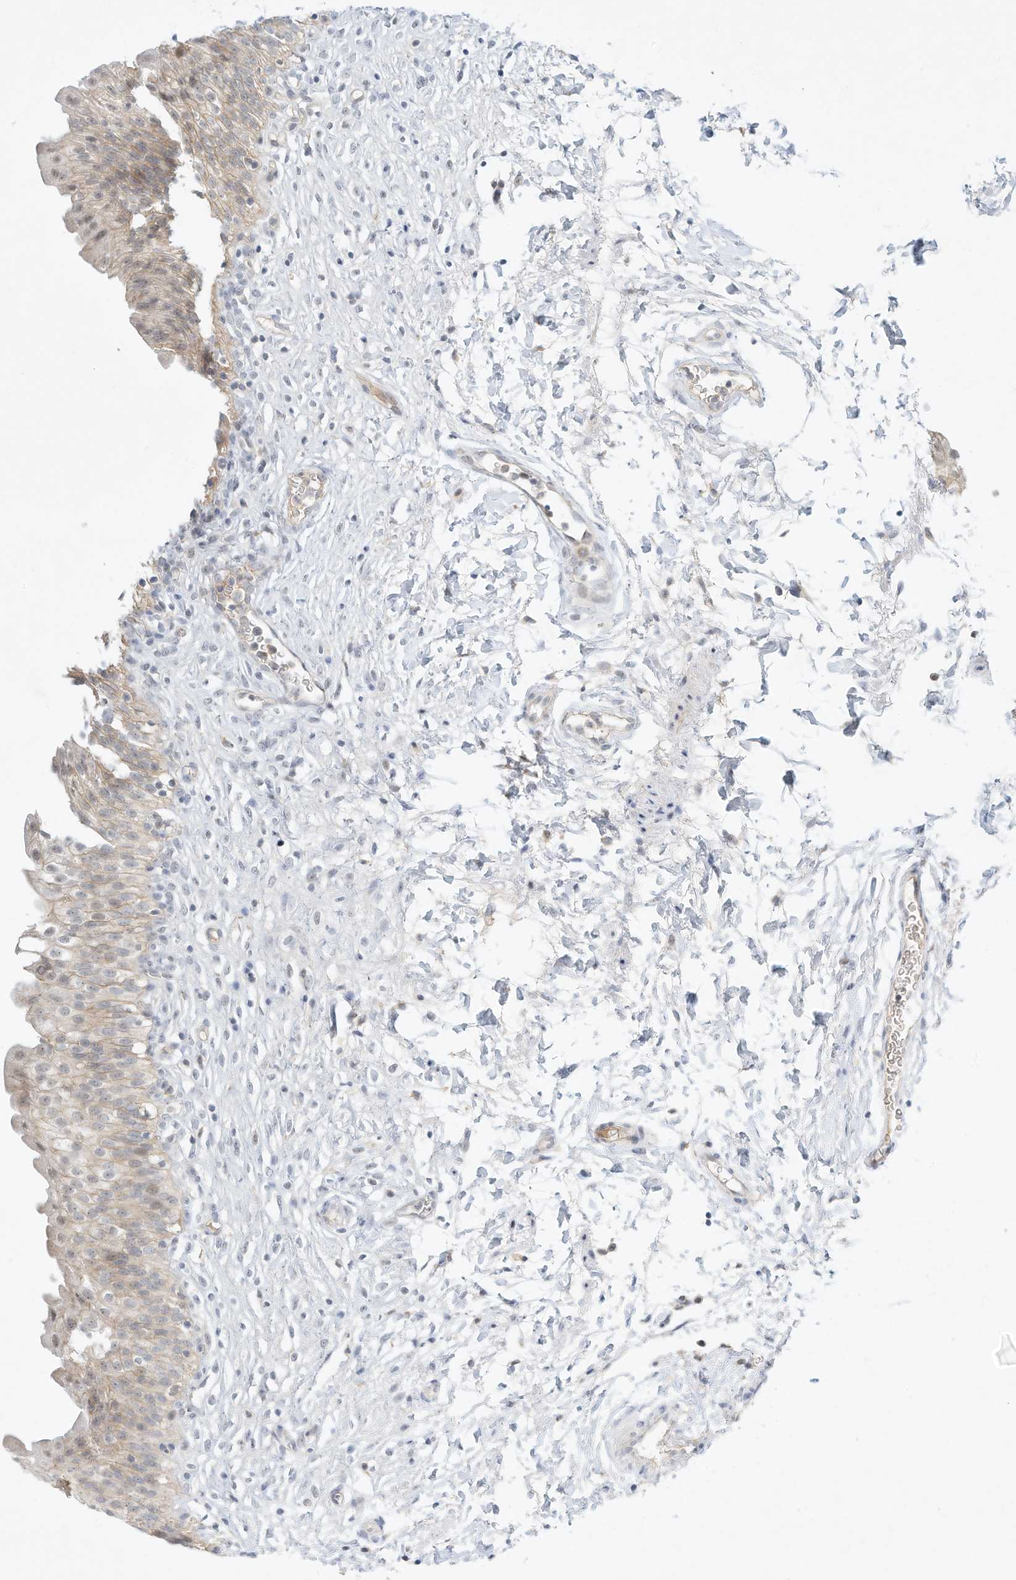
{"staining": {"intensity": "weak", "quantity": "25%-75%", "location": "cytoplasmic/membranous,nuclear"}, "tissue": "urinary bladder", "cell_type": "Urothelial cells", "image_type": "normal", "snomed": [{"axis": "morphology", "description": "Normal tissue, NOS"}, {"axis": "topography", "description": "Urinary bladder"}], "caption": "IHC of unremarkable human urinary bladder shows low levels of weak cytoplasmic/membranous,nuclear expression in about 25%-75% of urothelial cells. The staining is performed using DAB (3,3'-diaminobenzidine) brown chromogen to label protein expression. The nuclei are counter-stained blue using hematoxylin.", "gene": "PAK6", "patient": {"sex": "male", "age": 55}}